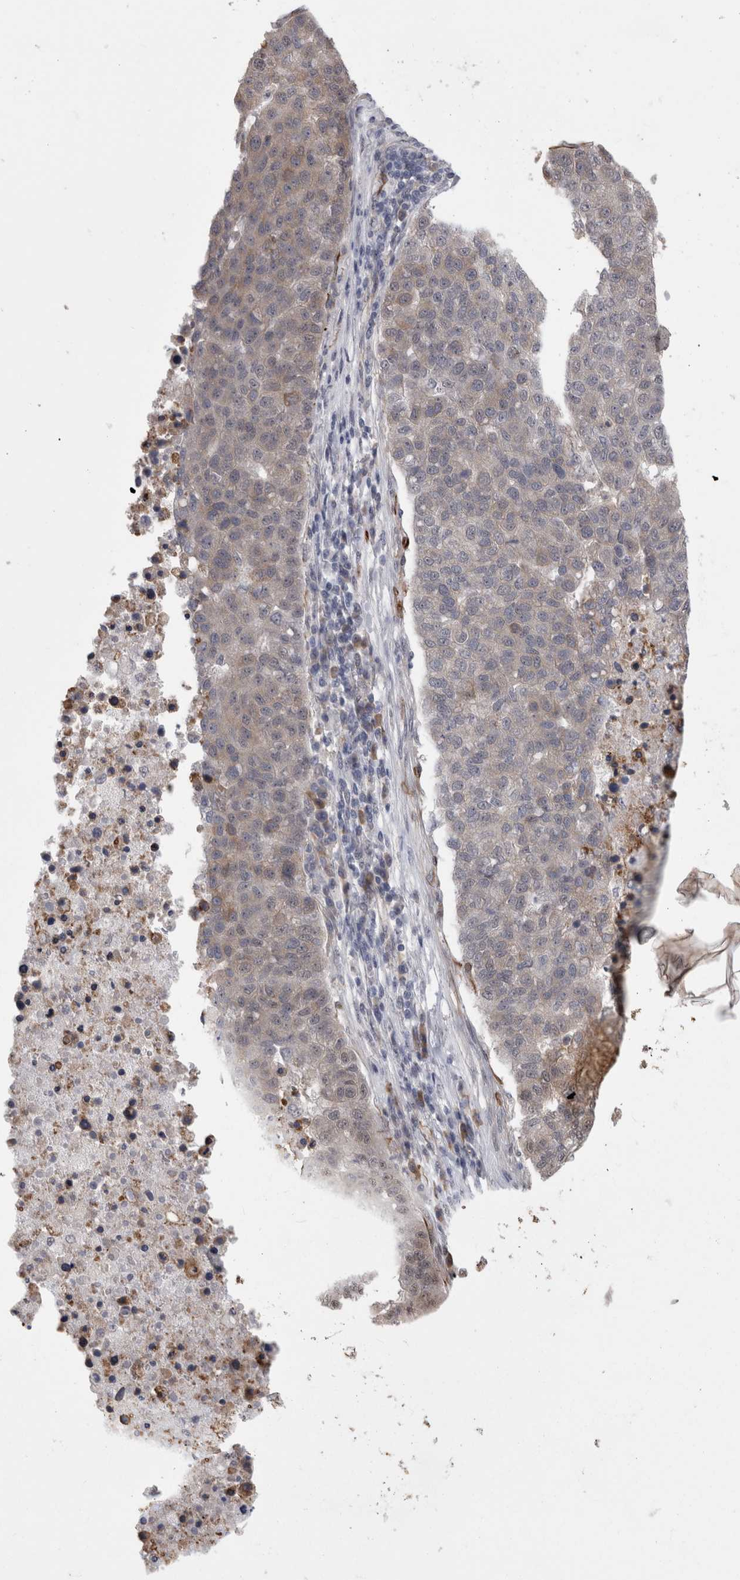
{"staining": {"intensity": "negative", "quantity": "none", "location": "none"}, "tissue": "pancreatic cancer", "cell_type": "Tumor cells", "image_type": "cancer", "snomed": [{"axis": "morphology", "description": "Adenocarcinoma, NOS"}, {"axis": "topography", "description": "Pancreas"}], "caption": "Immunohistochemical staining of human pancreatic adenocarcinoma demonstrates no significant positivity in tumor cells.", "gene": "FAM83H", "patient": {"sex": "female", "age": 61}}